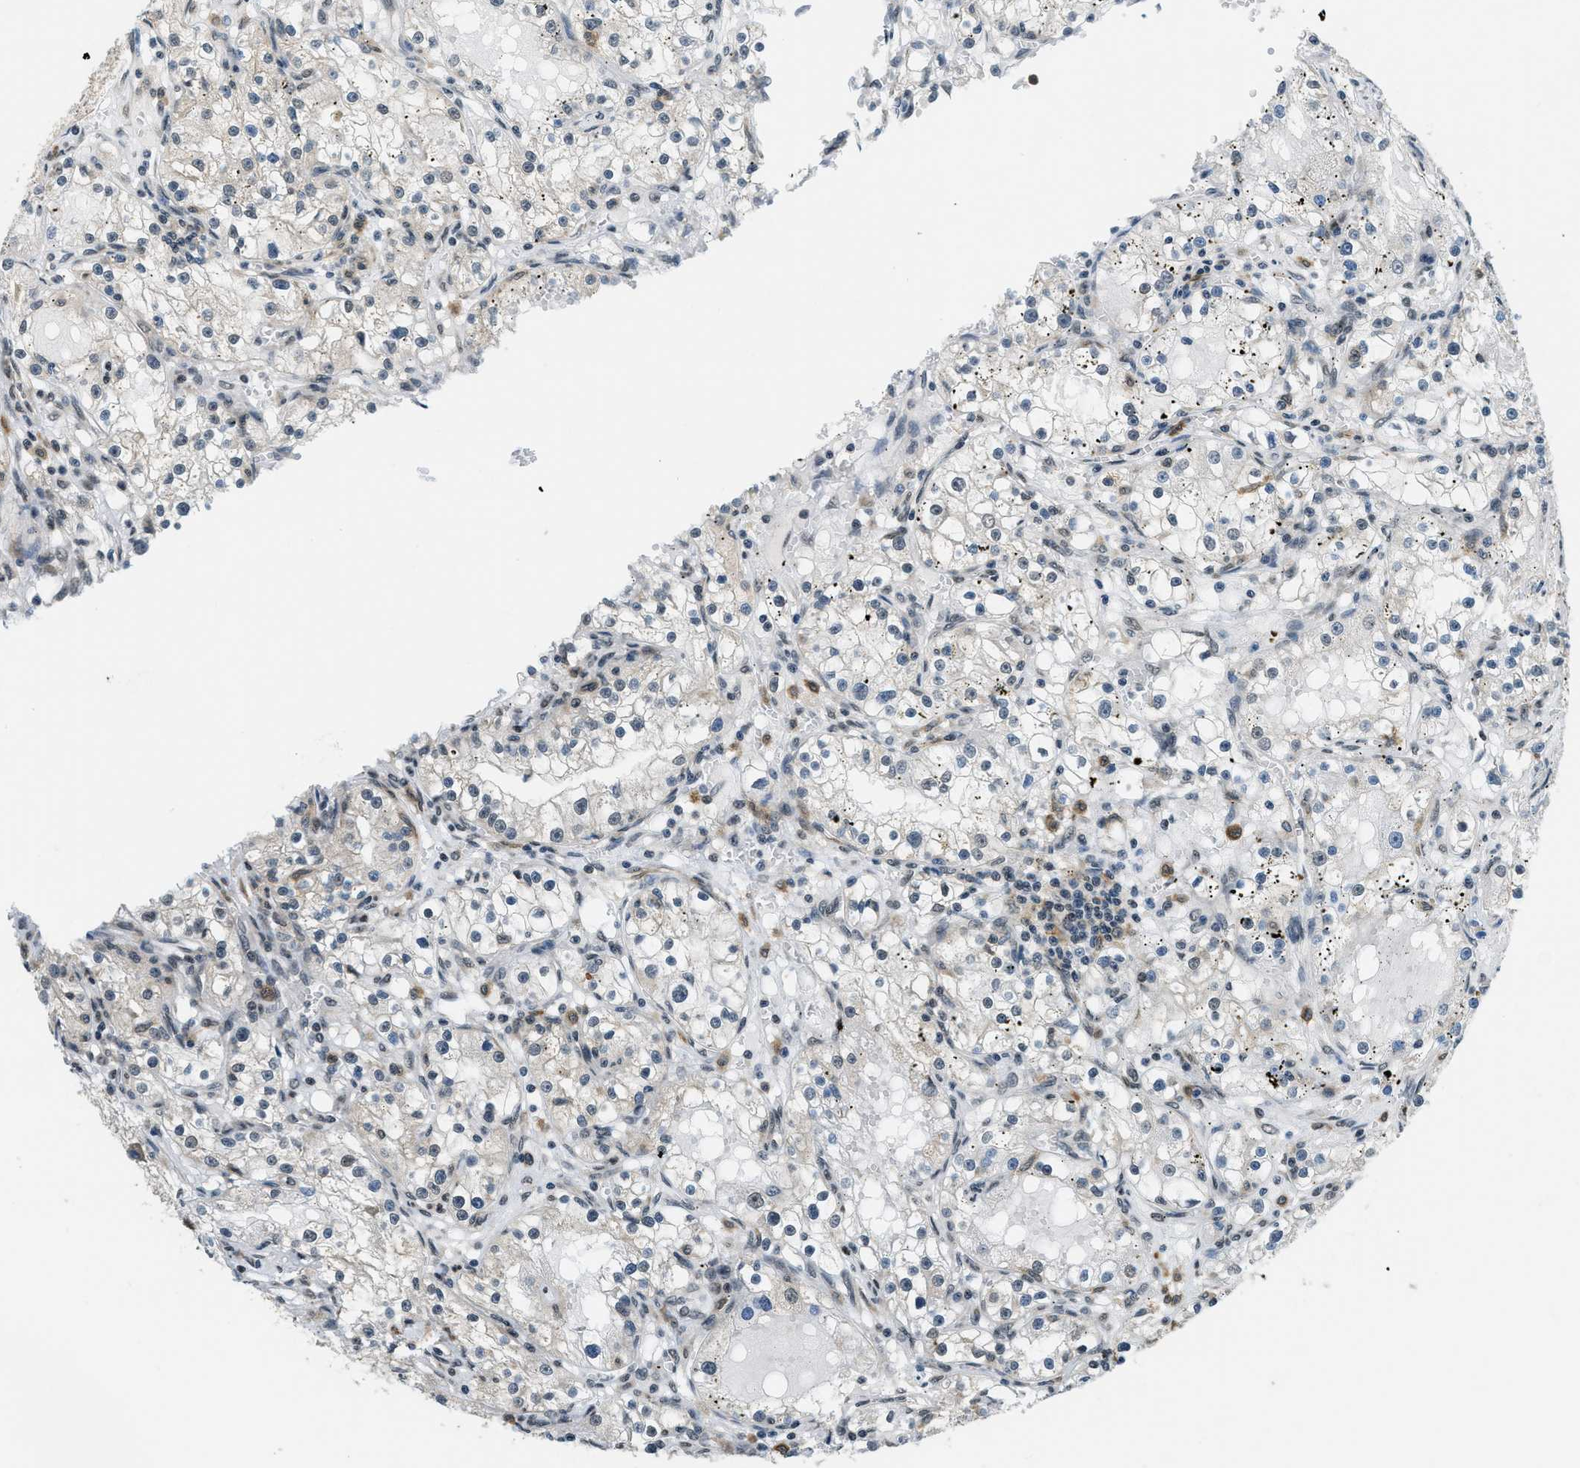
{"staining": {"intensity": "negative", "quantity": "none", "location": "none"}, "tissue": "renal cancer", "cell_type": "Tumor cells", "image_type": "cancer", "snomed": [{"axis": "morphology", "description": "Adenocarcinoma, NOS"}, {"axis": "topography", "description": "Kidney"}], "caption": "Human adenocarcinoma (renal) stained for a protein using IHC exhibits no positivity in tumor cells.", "gene": "RAB11FIP1", "patient": {"sex": "male", "age": 56}}